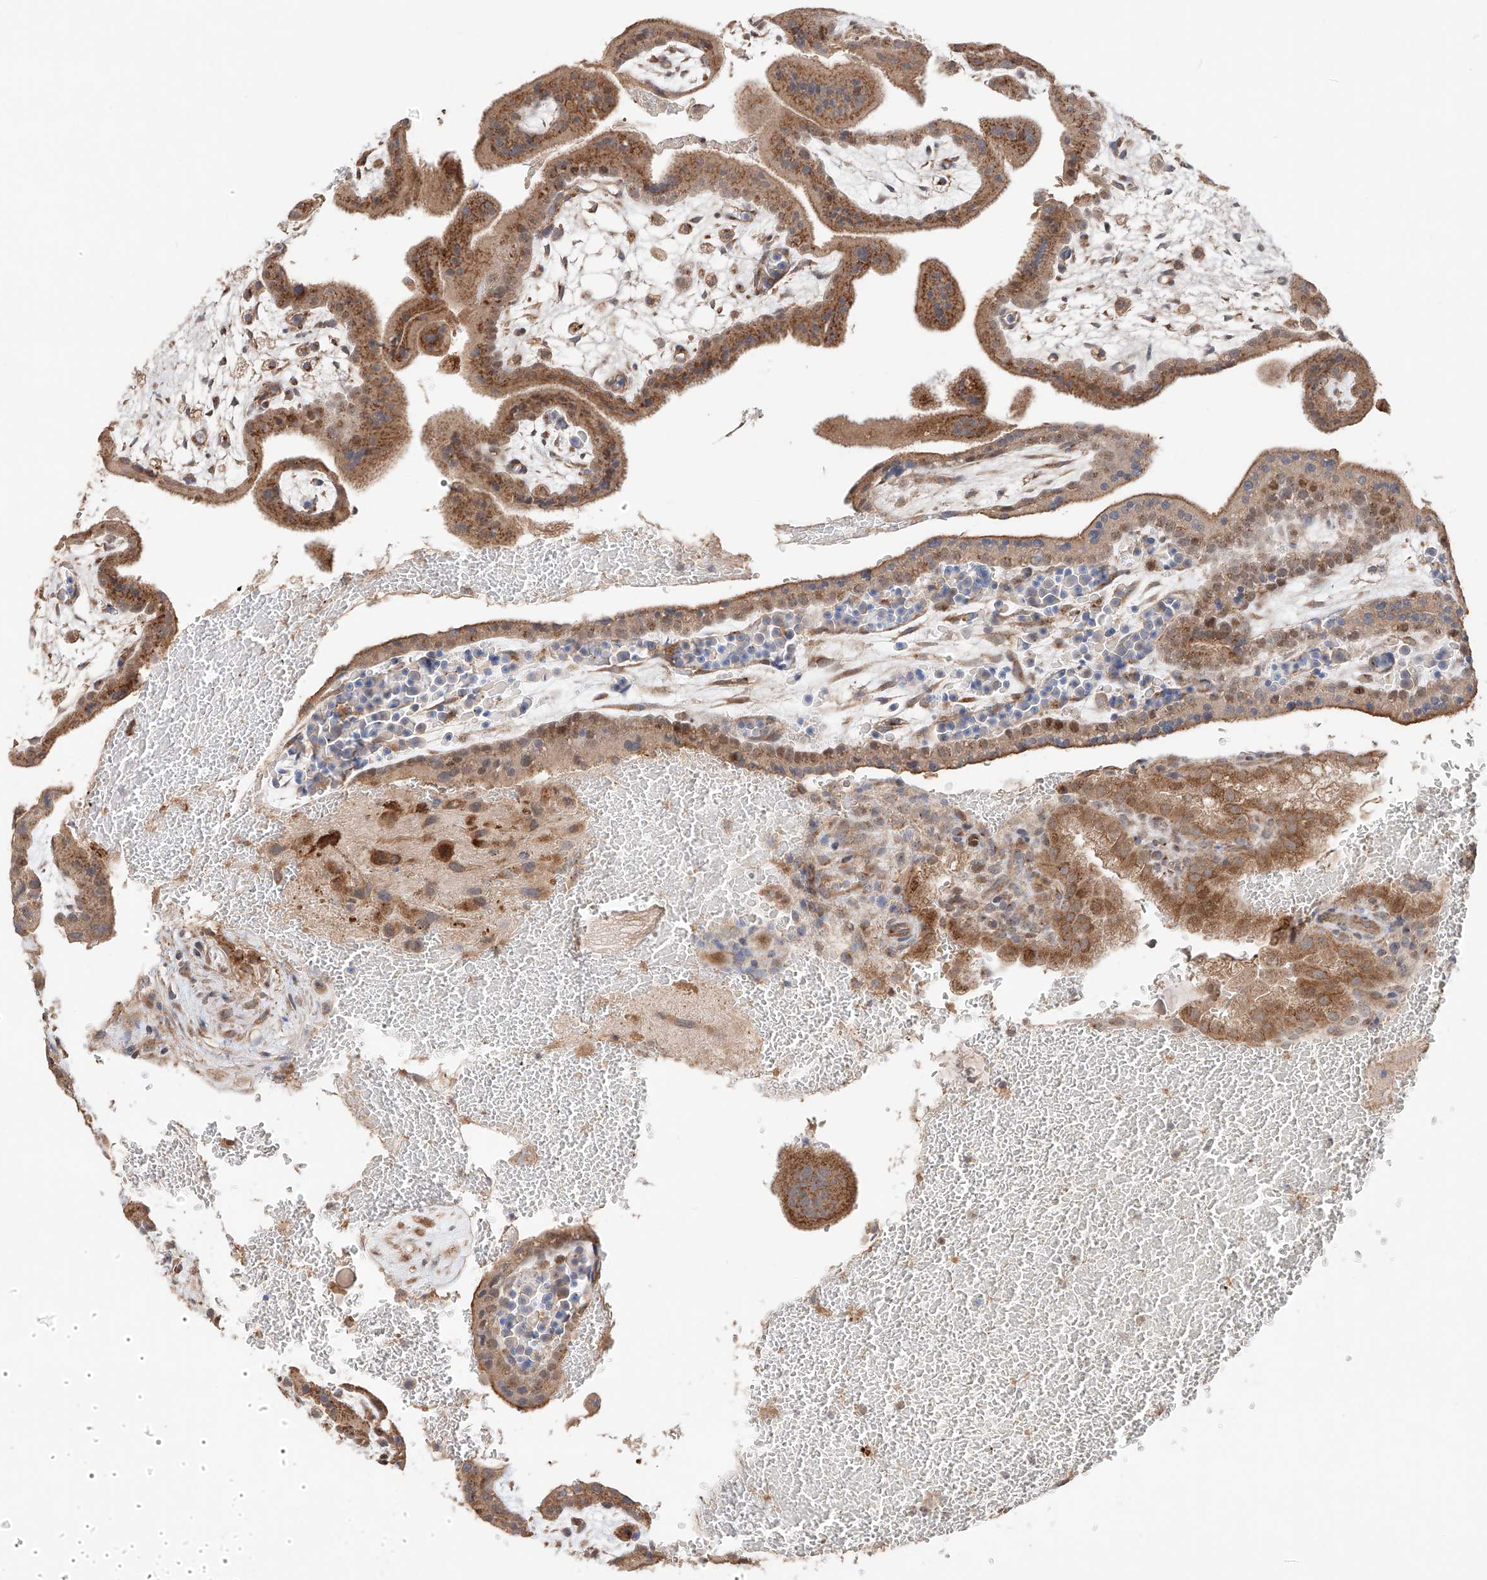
{"staining": {"intensity": "moderate", "quantity": ">75%", "location": "cytoplasmic/membranous"}, "tissue": "placenta", "cell_type": "Decidual cells", "image_type": "normal", "snomed": [{"axis": "morphology", "description": "Normal tissue, NOS"}, {"axis": "topography", "description": "Placenta"}], "caption": "A micrograph showing moderate cytoplasmic/membranous positivity in approximately >75% of decidual cells in benign placenta, as visualized by brown immunohistochemical staining.", "gene": "MOSPD1", "patient": {"sex": "female", "age": 35}}